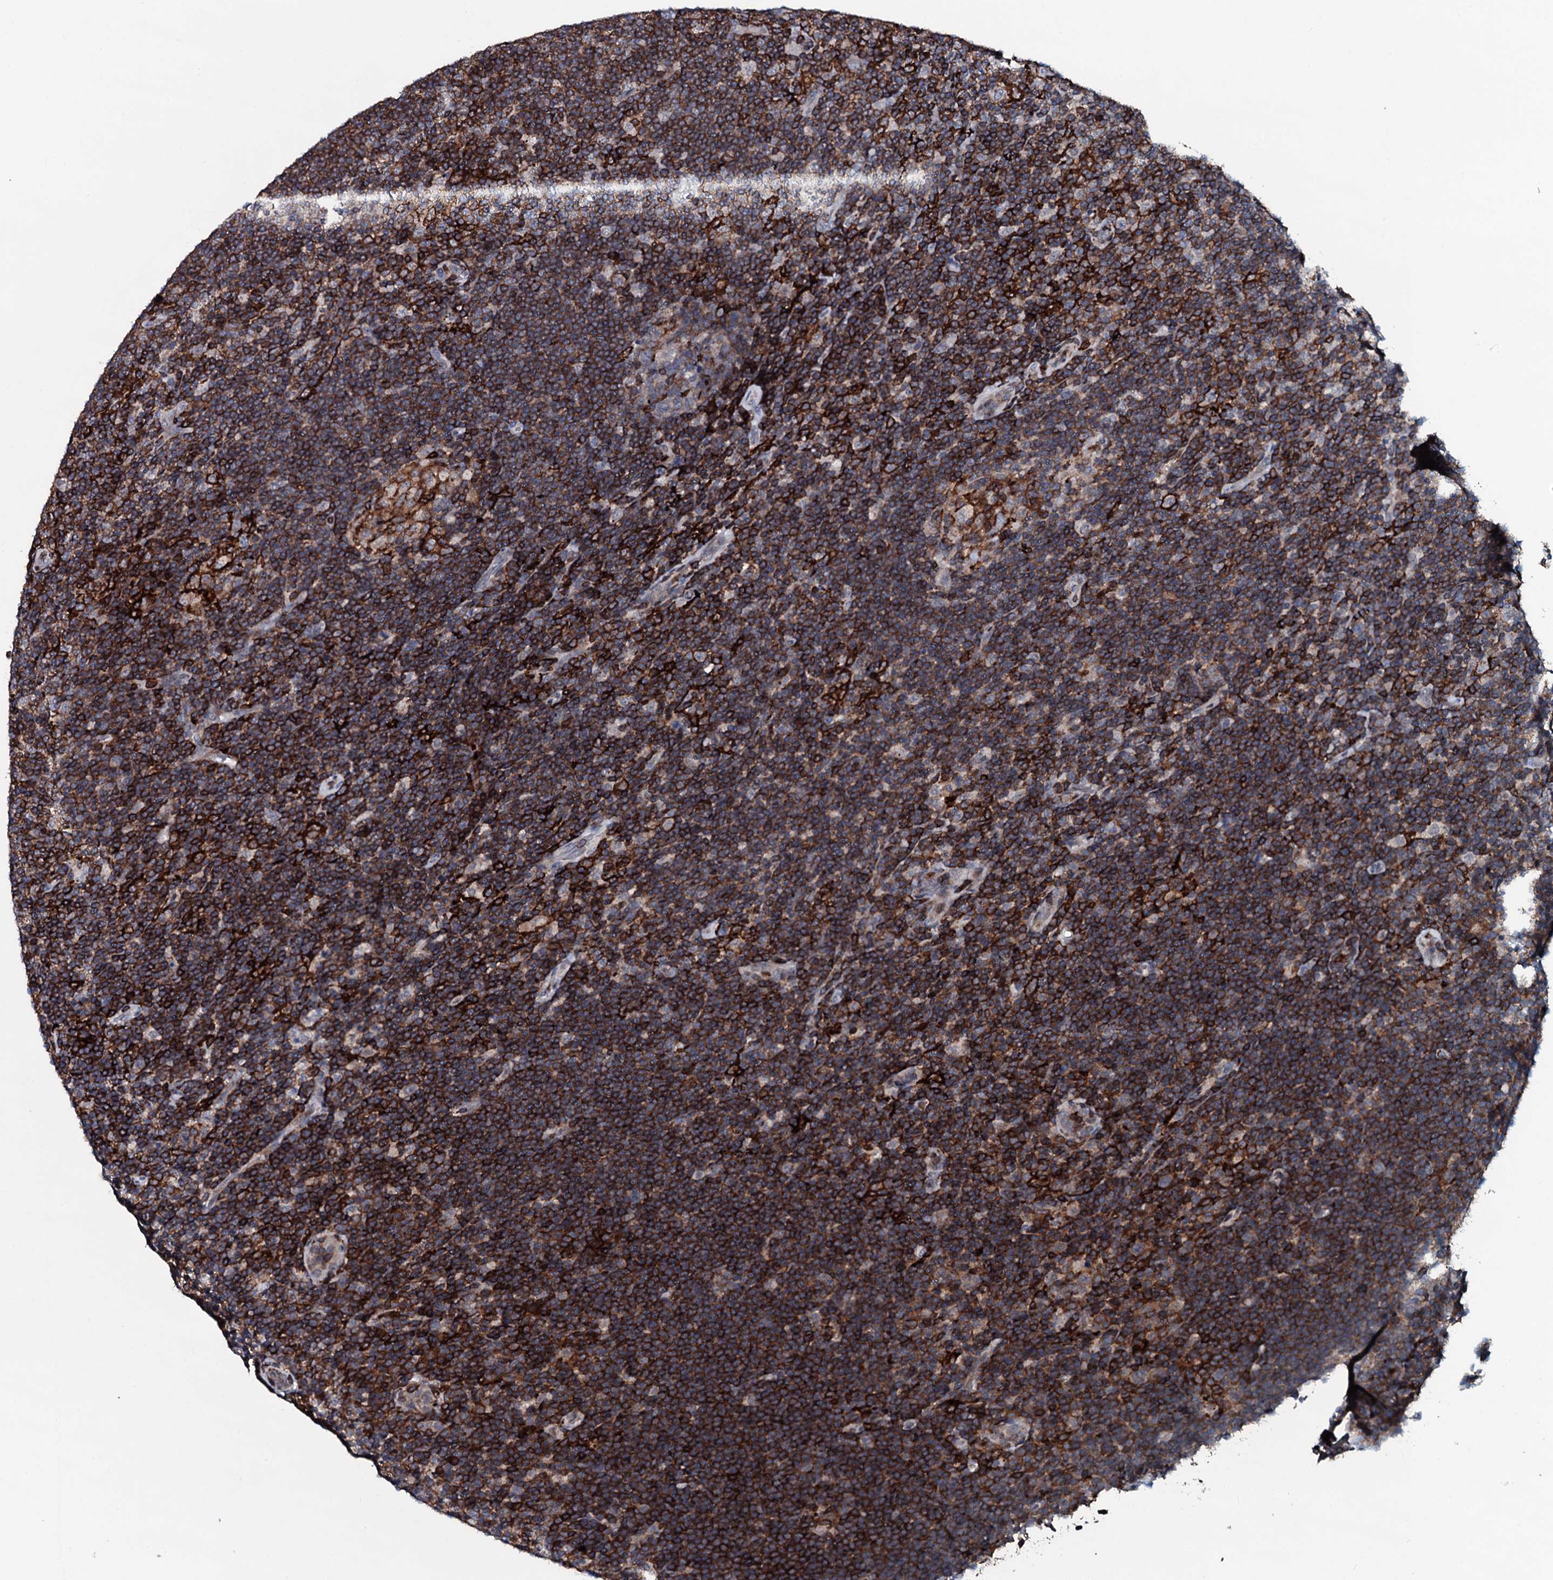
{"staining": {"intensity": "negative", "quantity": "none", "location": "none"}, "tissue": "lymphoma", "cell_type": "Tumor cells", "image_type": "cancer", "snomed": [{"axis": "morphology", "description": "Hodgkin's disease, NOS"}, {"axis": "topography", "description": "Lymph node"}], "caption": "This is an immunohistochemistry photomicrograph of Hodgkin's disease. There is no expression in tumor cells.", "gene": "OGFOD2", "patient": {"sex": "female", "age": 57}}